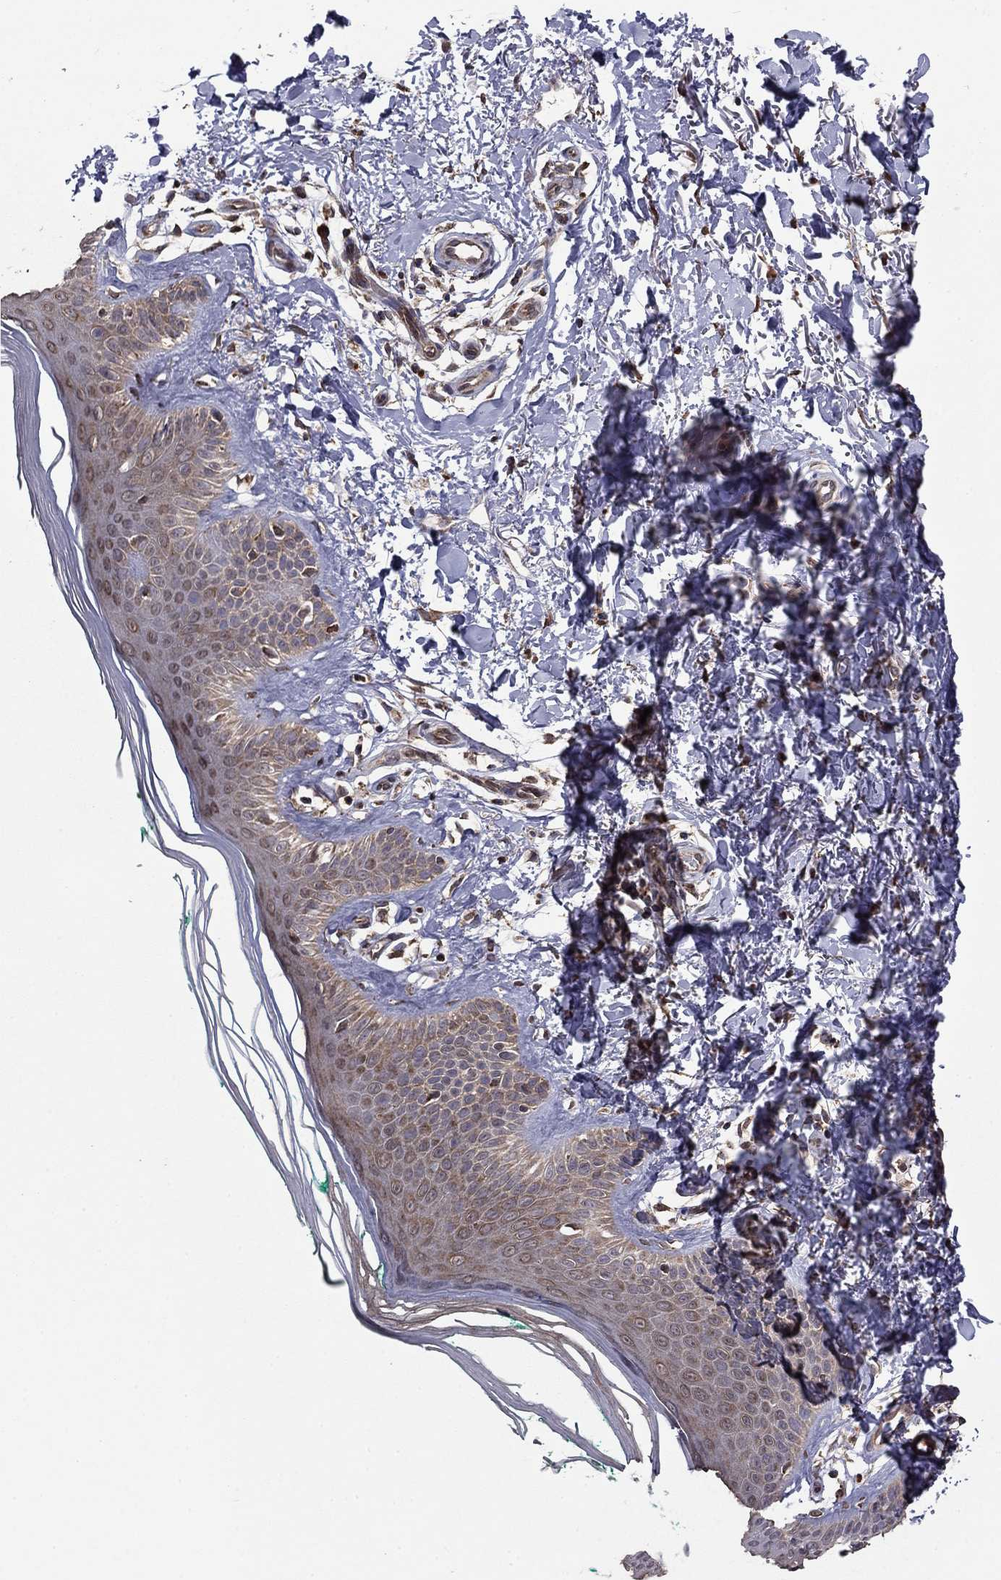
{"staining": {"intensity": "negative", "quantity": "none", "location": "none"}, "tissue": "skin", "cell_type": "Fibroblasts", "image_type": "normal", "snomed": [{"axis": "morphology", "description": "Normal tissue, NOS"}, {"axis": "morphology", "description": "Inflammation, NOS"}, {"axis": "morphology", "description": "Fibrosis, NOS"}, {"axis": "topography", "description": "Skin"}], "caption": "IHC histopathology image of benign skin: human skin stained with DAB exhibits no significant protein positivity in fibroblasts. (DAB IHC, high magnification).", "gene": "NKIRAS1", "patient": {"sex": "male", "age": 71}}